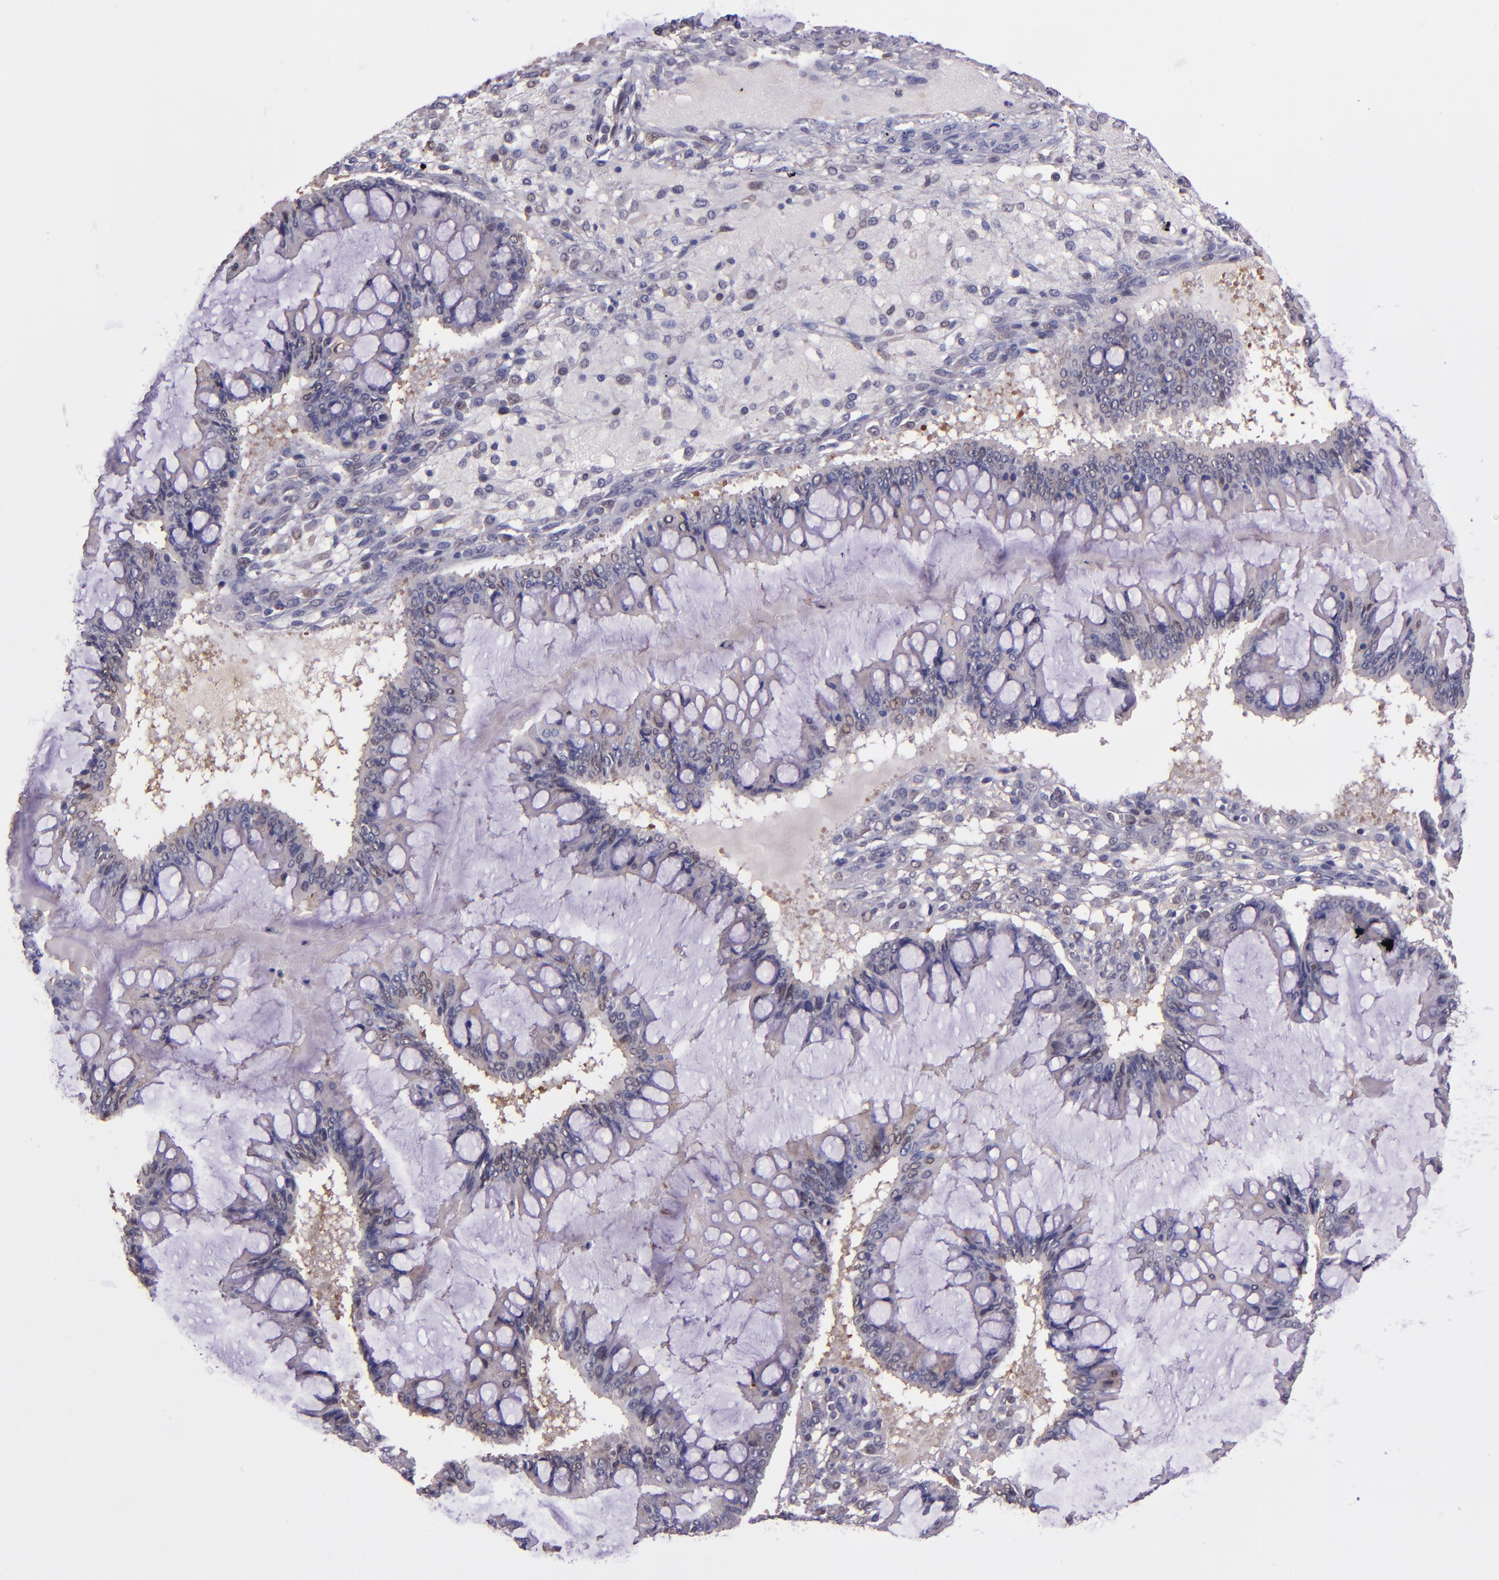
{"staining": {"intensity": "weak", "quantity": ">75%", "location": "cytoplasmic/membranous,nuclear"}, "tissue": "ovarian cancer", "cell_type": "Tumor cells", "image_type": "cancer", "snomed": [{"axis": "morphology", "description": "Cystadenocarcinoma, mucinous, NOS"}, {"axis": "topography", "description": "Ovary"}], "caption": "Immunohistochemical staining of mucinous cystadenocarcinoma (ovarian) displays weak cytoplasmic/membranous and nuclear protein staining in approximately >75% of tumor cells. (Stains: DAB (3,3'-diaminobenzidine) in brown, nuclei in blue, Microscopy: brightfield microscopy at high magnification).", "gene": "WASHC1", "patient": {"sex": "female", "age": 73}}